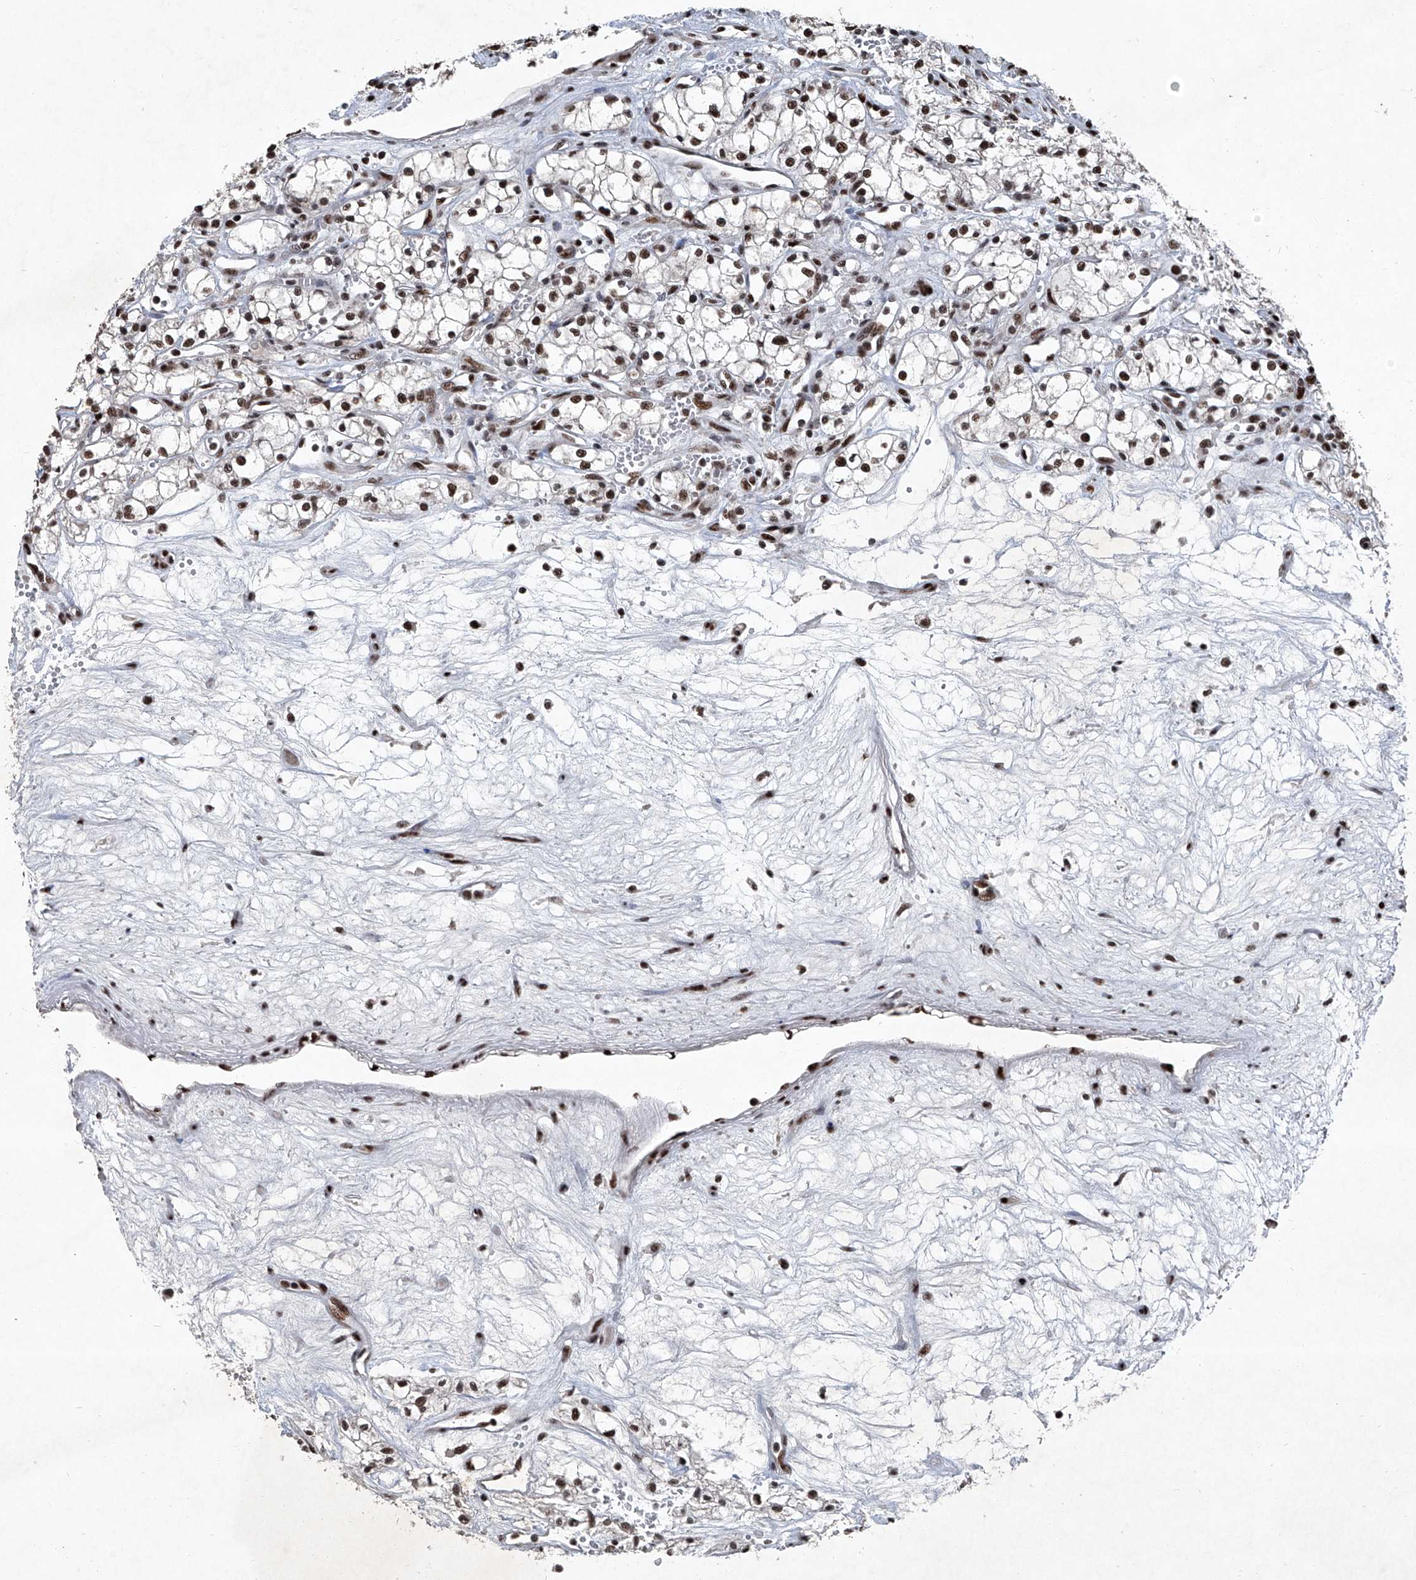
{"staining": {"intensity": "strong", "quantity": ">75%", "location": "nuclear"}, "tissue": "renal cancer", "cell_type": "Tumor cells", "image_type": "cancer", "snomed": [{"axis": "morphology", "description": "Adenocarcinoma, NOS"}, {"axis": "topography", "description": "Kidney"}], "caption": "An immunohistochemistry (IHC) micrograph of tumor tissue is shown. Protein staining in brown shows strong nuclear positivity in adenocarcinoma (renal) within tumor cells.", "gene": "DDX39B", "patient": {"sex": "male", "age": 59}}